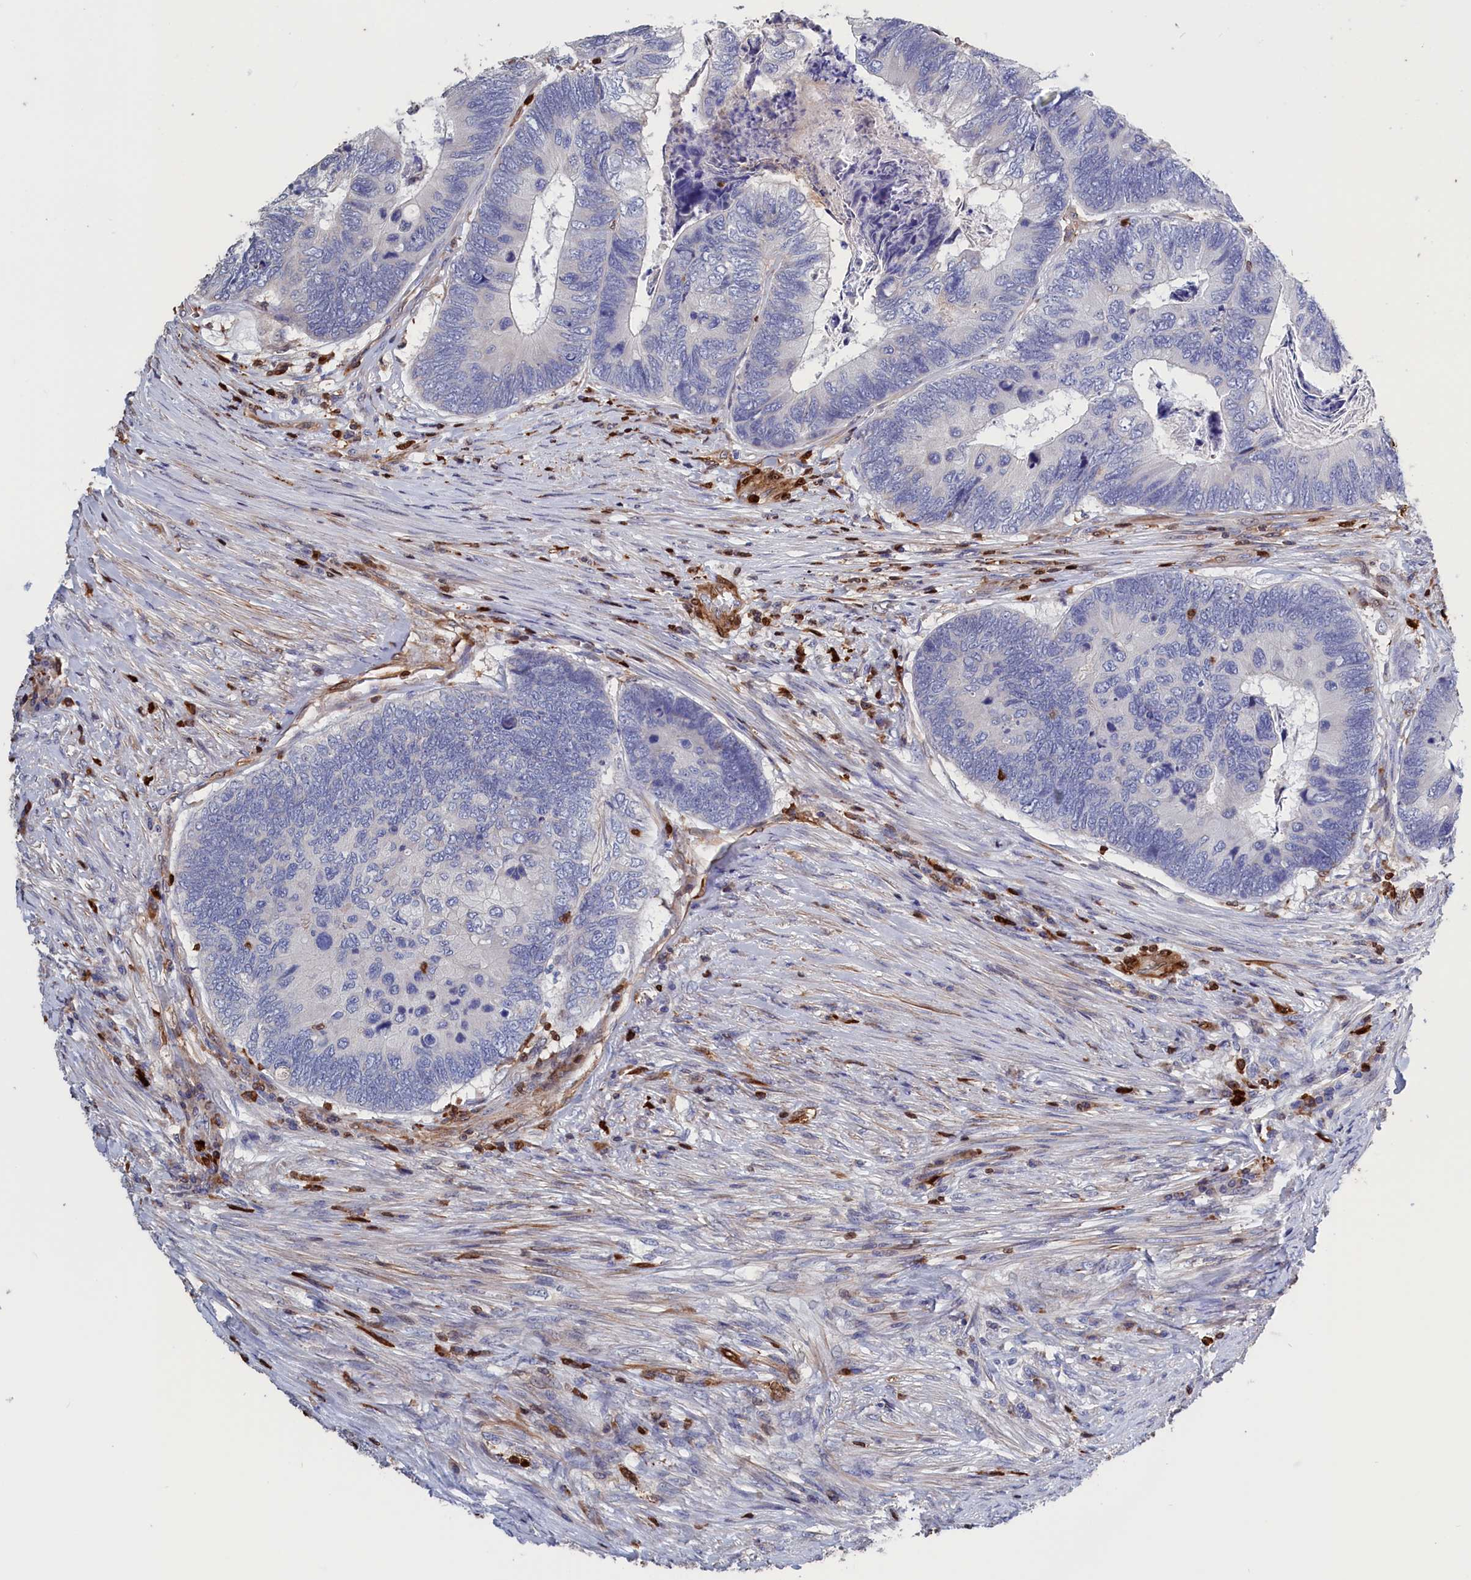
{"staining": {"intensity": "negative", "quantity": "none", "location": "none"}, "tissue": "colorectal cancer", "cell_type": "Tumor cells", "image_type": "cancer", "snomed": [{"axis": "morphology", "description": "Adenocarcinoma, NOS"}, {"axis": "topography", "description": "Colon"}], "caption": "Tumor cells show no significant positivity in colorectal adenocarcinoma.", "gene": "CRIP1", "patient": {"sex": "female", "age": 67}}